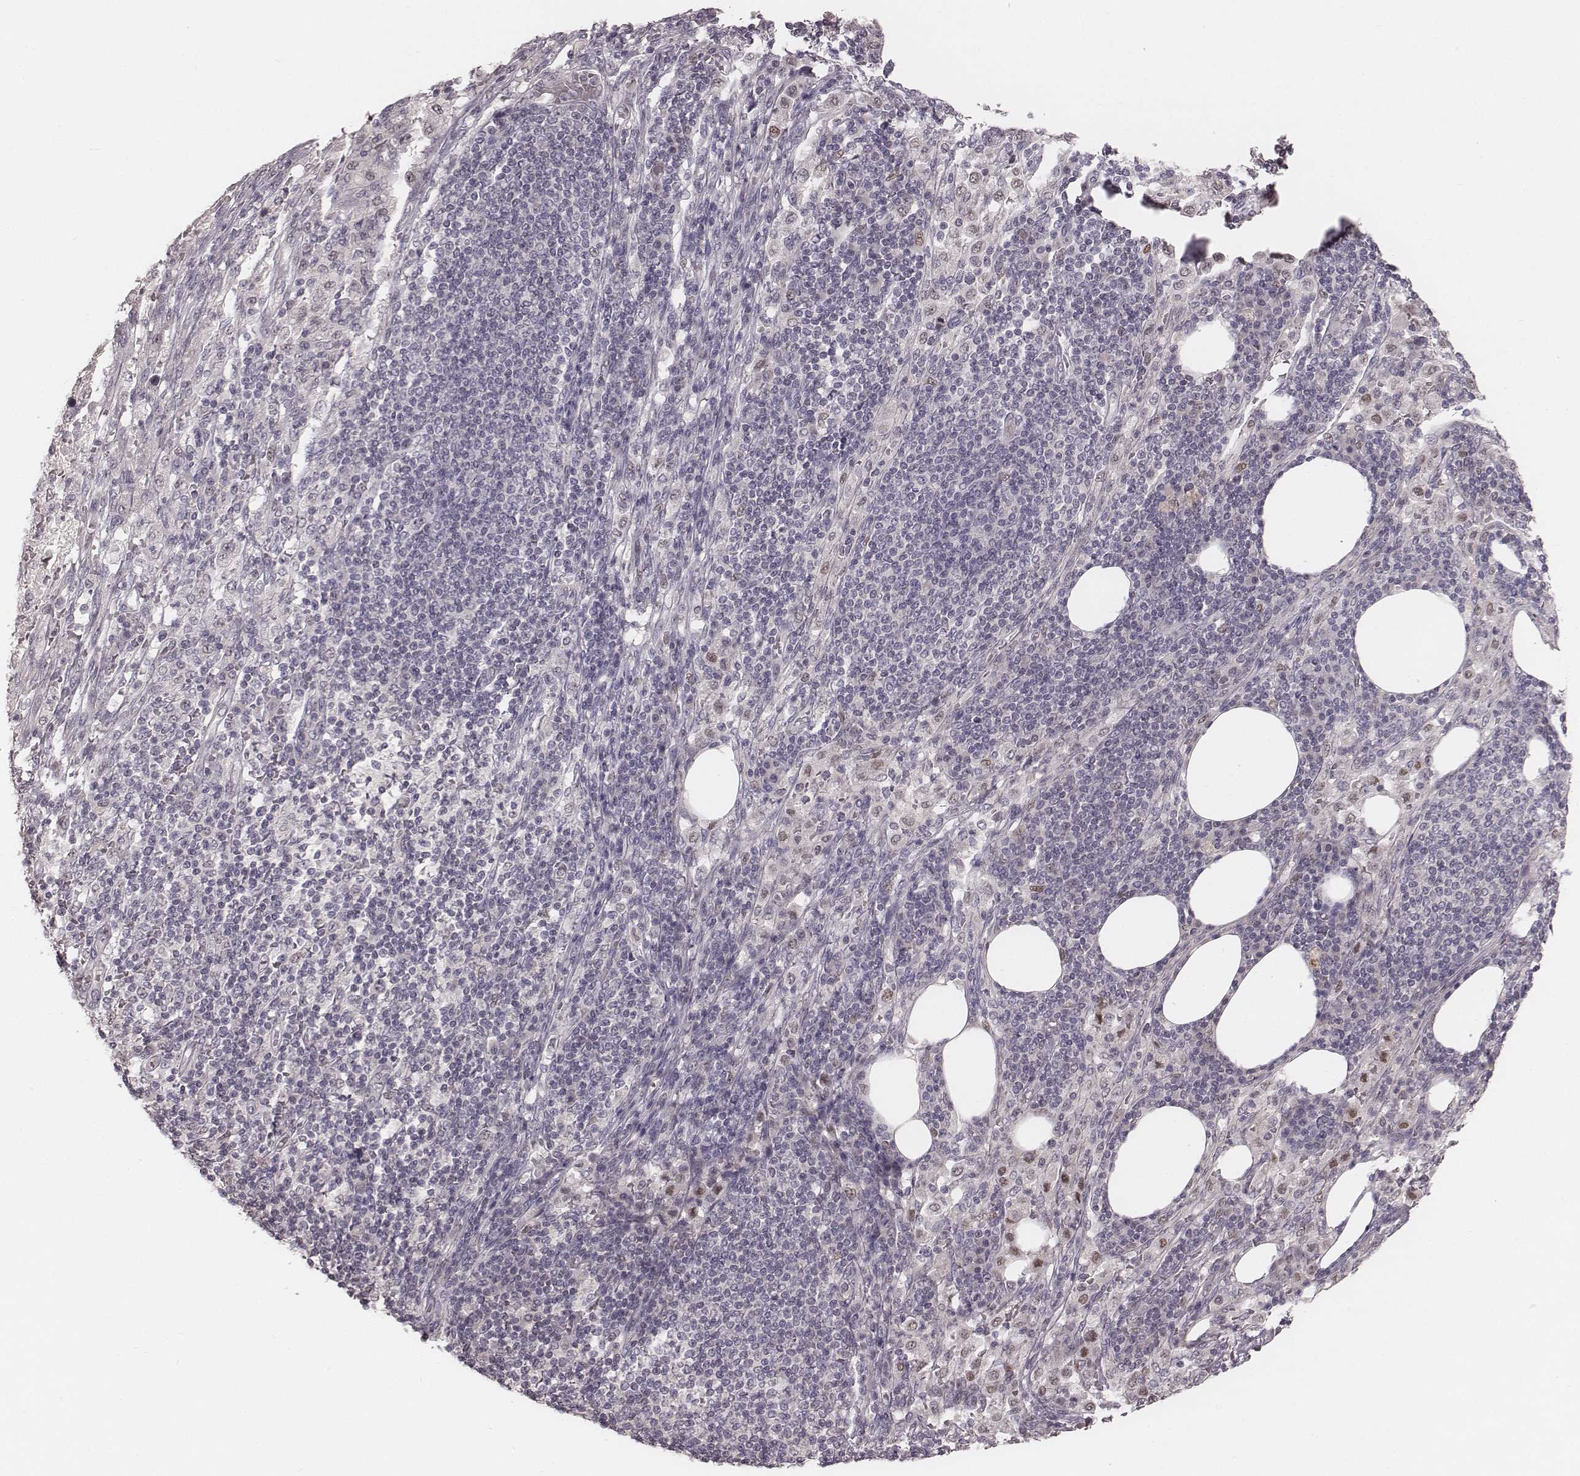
{"staining": {"intensity": "negative", "quantity": "none", "location": "none"}, "tissue": "pancreatic cancer", "cell_type": "Tumor cells", "image_type": "cancer", "snomed": [{"axis": "morphology", "description": "Adenocarcinoma, NOS"}, {"axis": "topography", "description": "Pancreas"}], "caption": "Tumor cells show no significant staining in pancreatic cancer (adenocarcinoma).", "gene": "IQCG", "patient": {"sex": "female", "age": 61}}